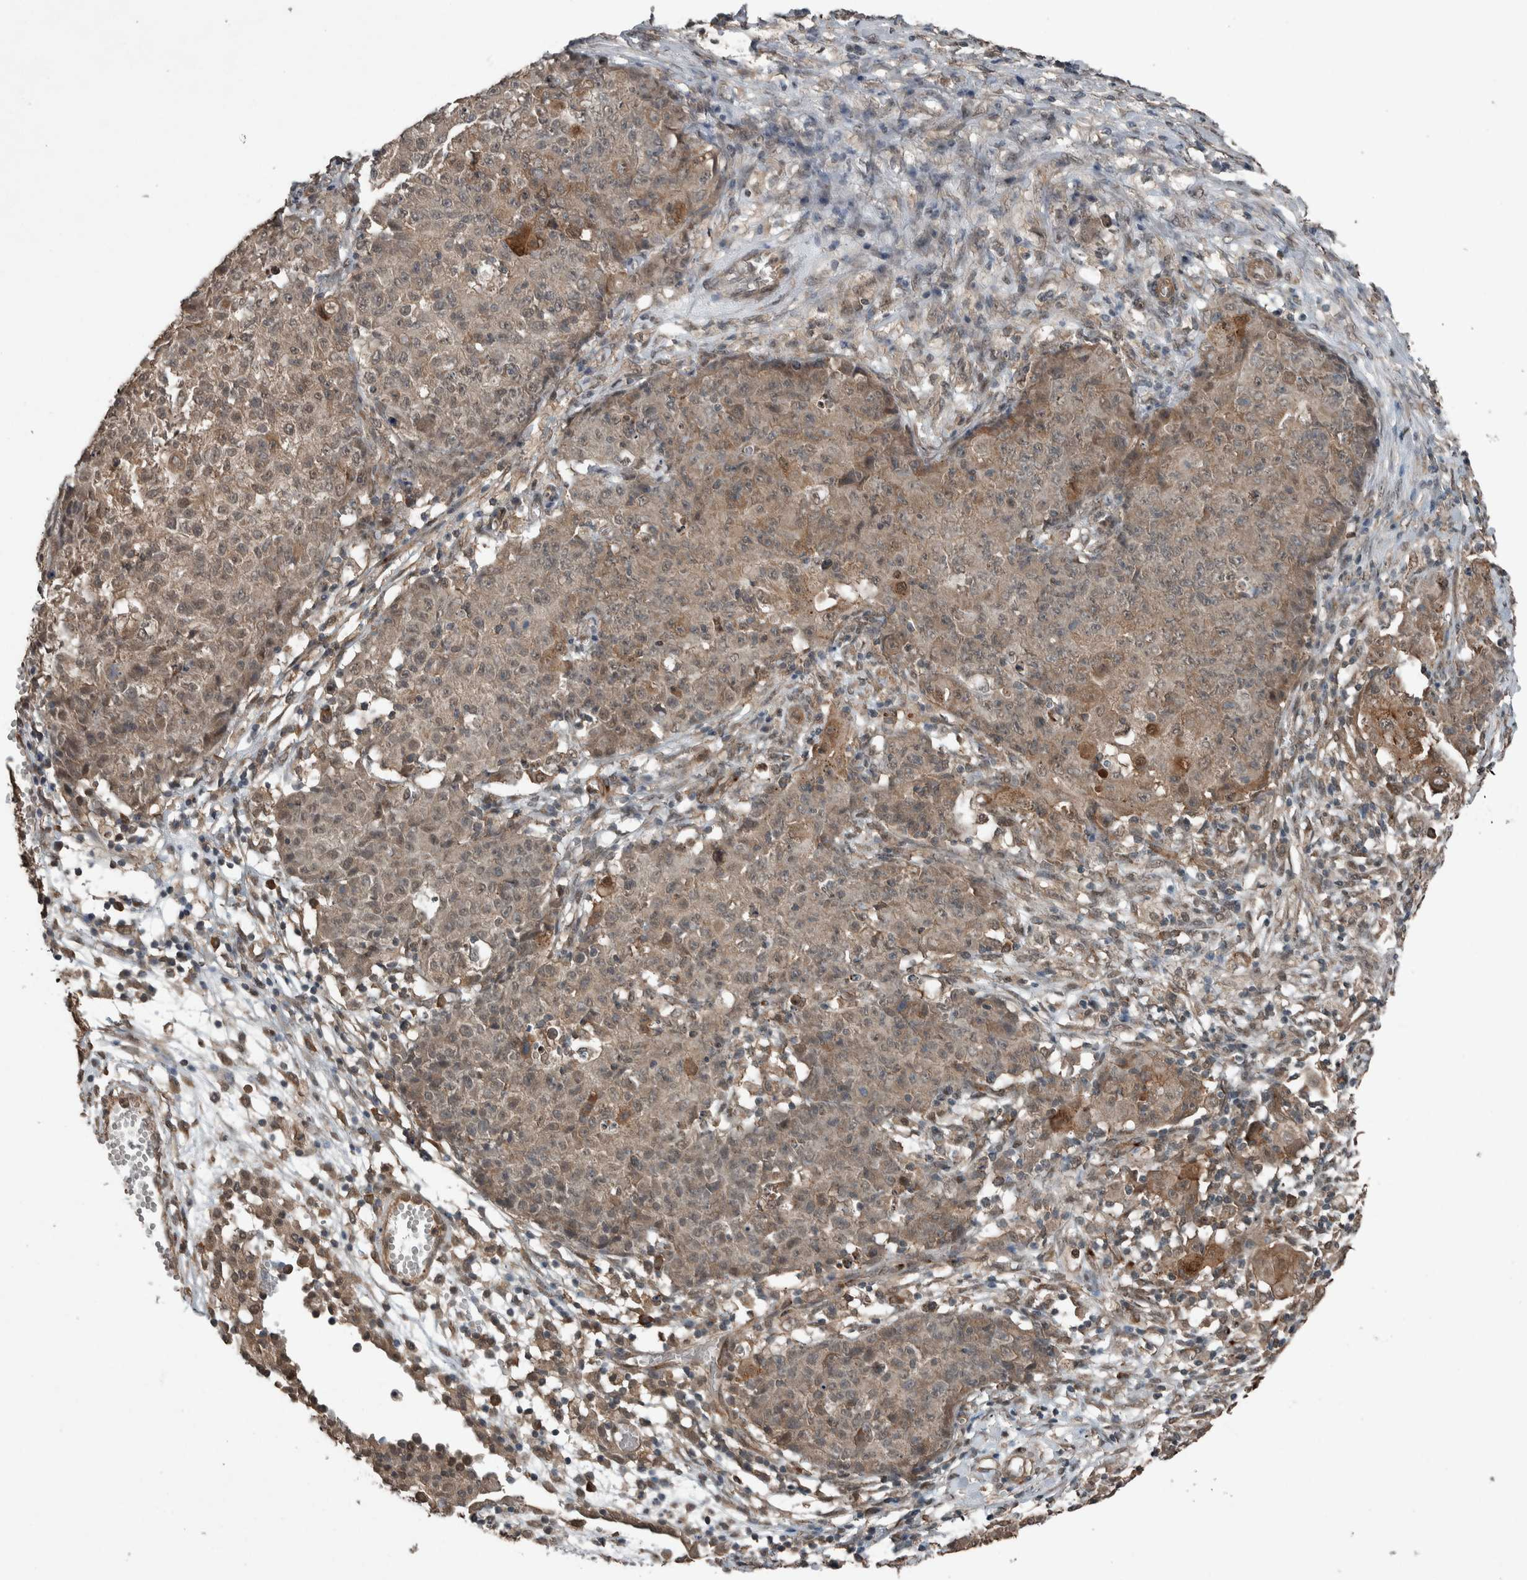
{"staining": {"intensity": "weak", "quantity": ">75%", "location": "cytoplasmic/membranous"}, "tissue": "ovarian cancer", "cell_type": "Tumor cells", "image_type": "cancer", "snomed": [{"axis": "morphology", "description": "Carcinoma, endometroid"}, {"axis": "topography", "description": "Ovary"}], "caption": "Ovarian endometroid carcinoma stained for a protein displays weak cytoplasmic/membranous positivity in tumor cells.", "gene": "MYO1E", "patient": {"sex": "female", "age": 42}}